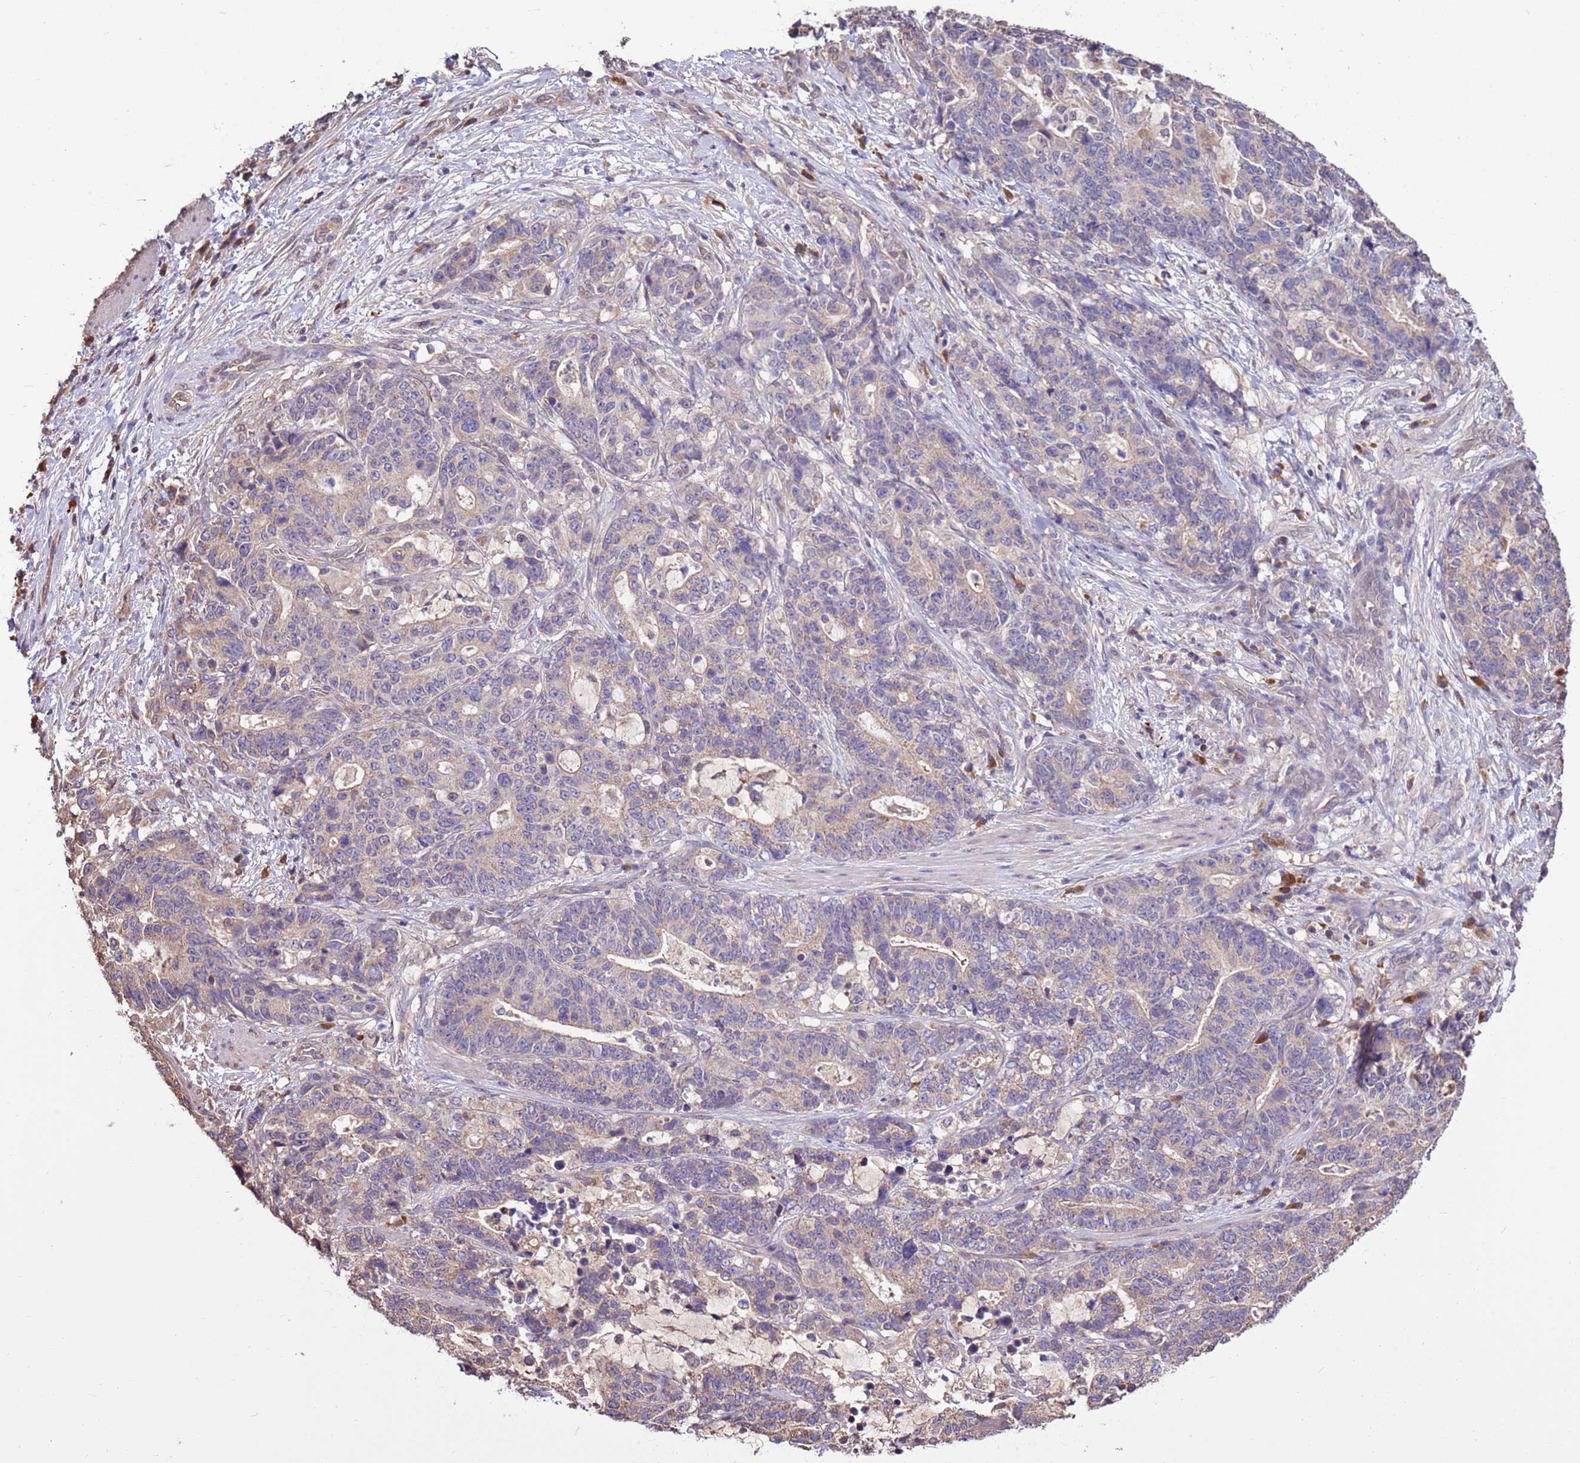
{"staining": {"intensity": "negative", "quantity": "none", "location": "none"}, "tissue": "stomach cancer", "cell_type": "Tumor cells", "image_type": "cancer", "snomed": [{"axis": "morphology", "description": "Normal tissue, NOS"}, {"axis": "morphology", "description": "Adenocarcinoma, NOS"}, {"axis": "topography", "description": "Stomach"}], "caption": "Adenocarcinoma (stomach) was stained to show a protein in brown. There is no significant staining in tumor cells. Nuclei are stained in blue.", "gene": "BBS5", "patient": {"sex": "female", "age": 64}}